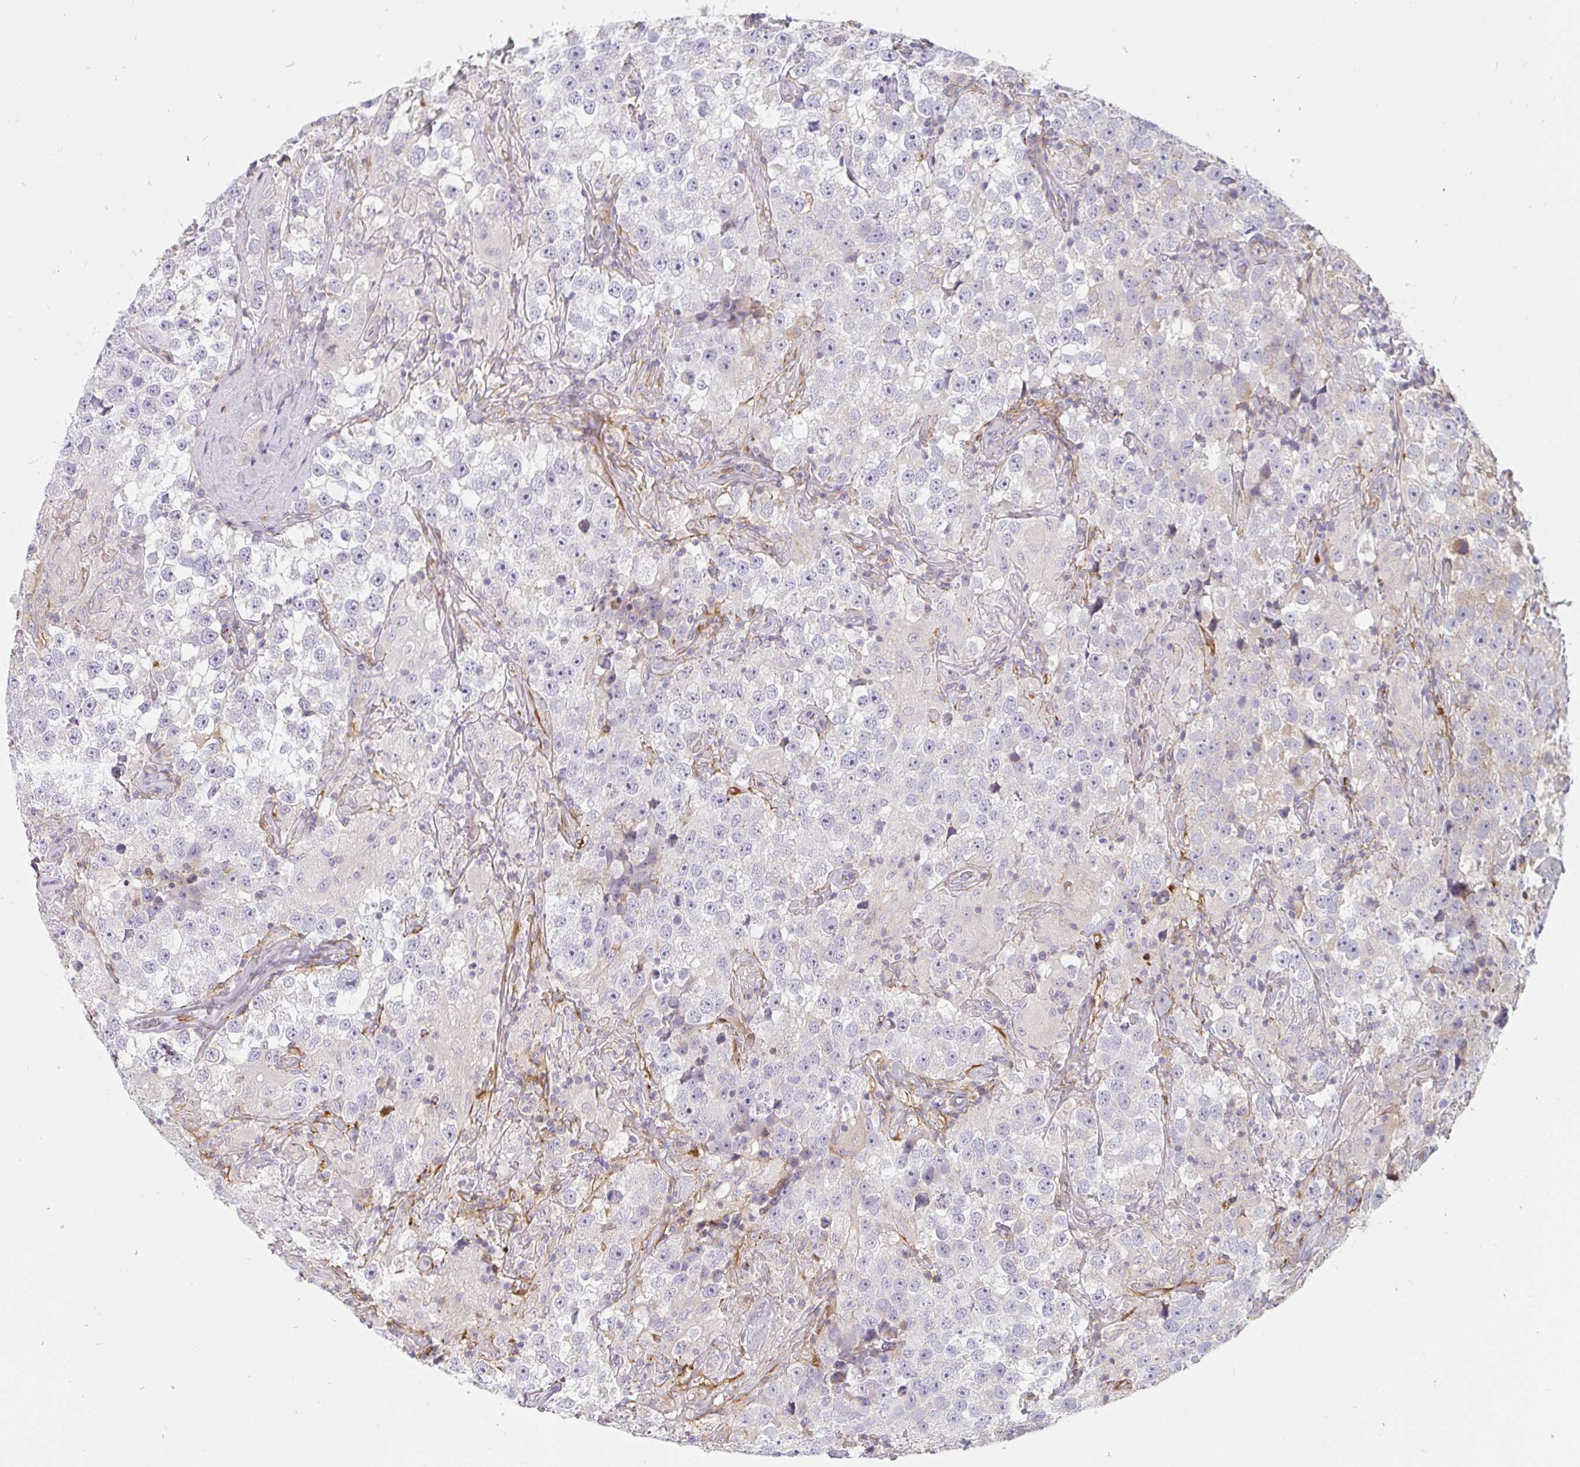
{"staining": {"intensity": "negative", "quantity": "none", "location": "none"}, "tissue": "testis cancer", "cell_type": "Tumor cells", "image_type": "cancer", "snomed": [{"axis": "morphology", "description": "Seminoma, NOS"}, {"axis": "topography", "description": "Testis"}], "caption": "Immunohistochemistry of testis cancer reveals no expression in tumor cells.", "gene": "CSF3R", "patient": {"sex": "male", "age": 46}}